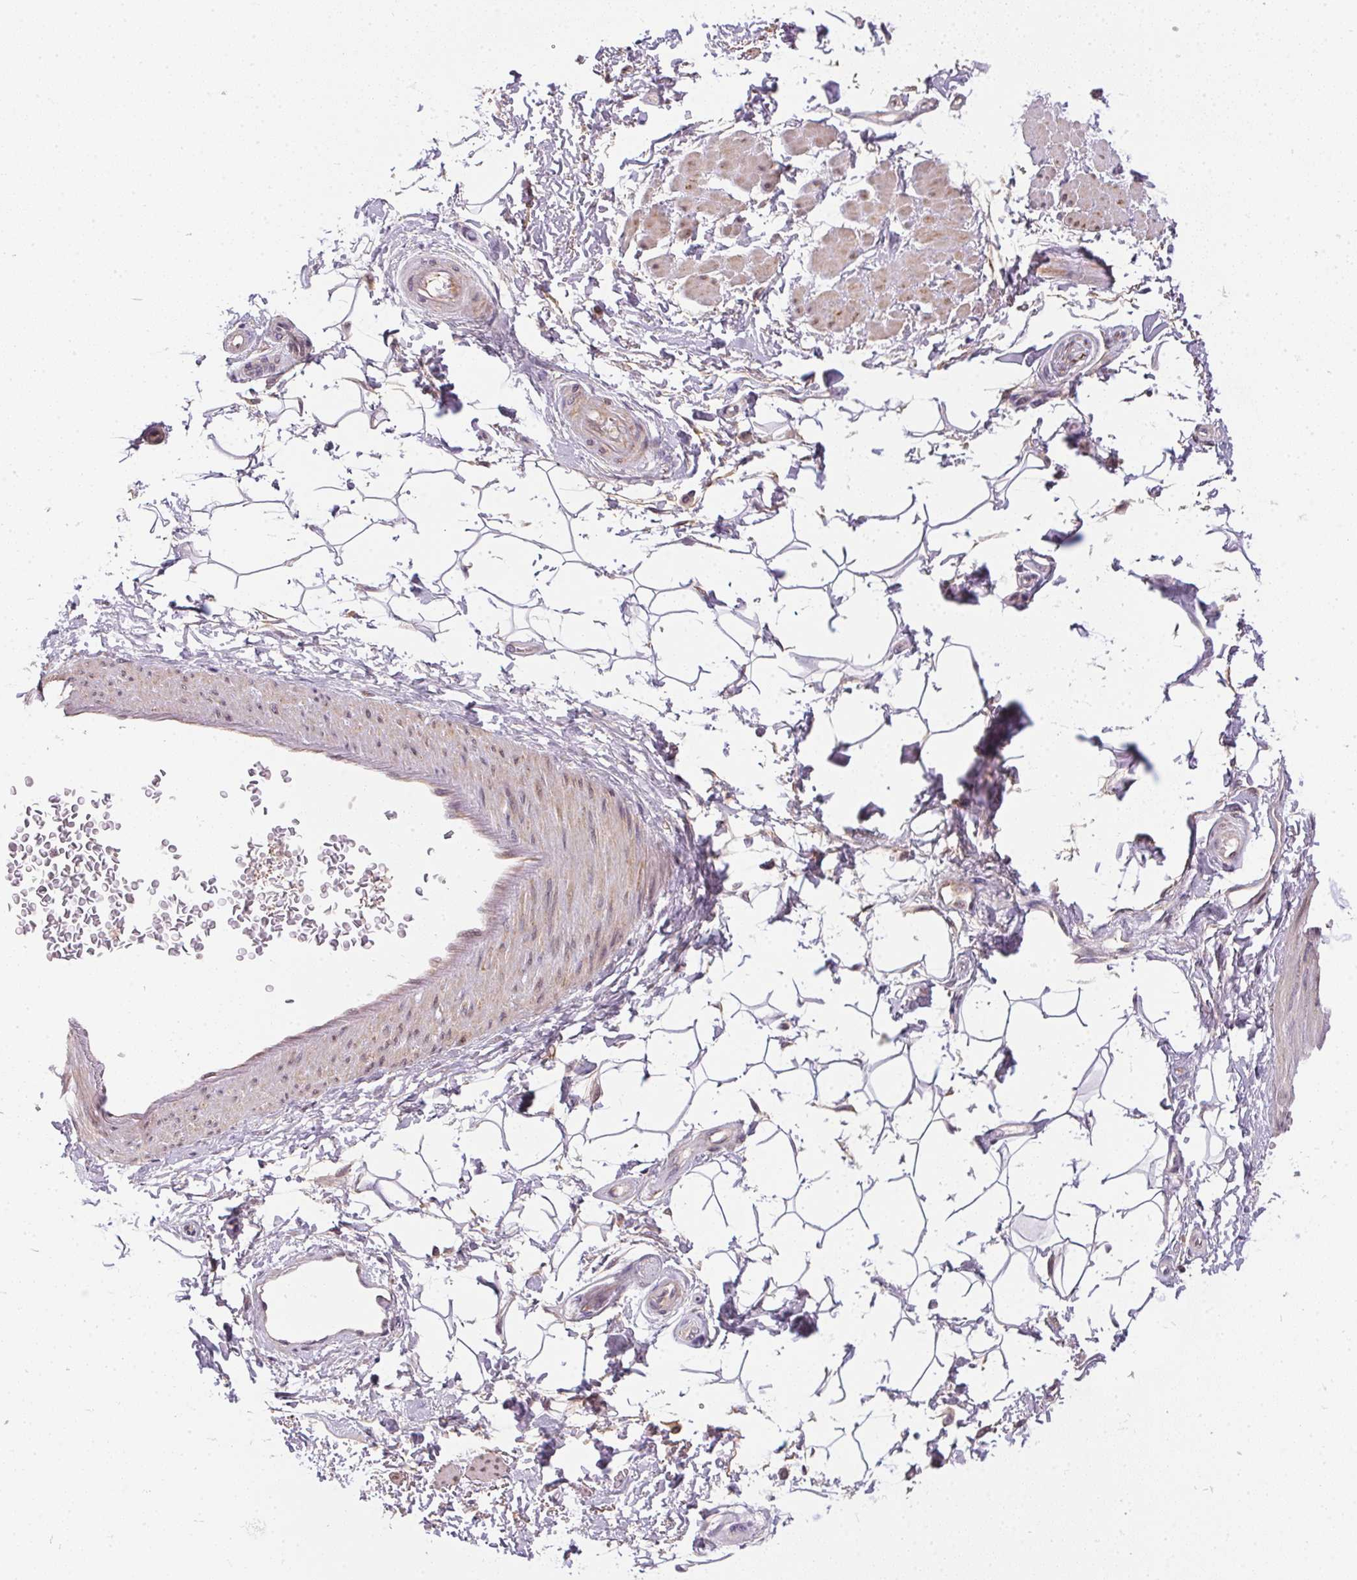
{"staining": {"intensity": "negative", "quantity": "none", "location": "none"}, "tissue": "adipose tissue", "cell_type": "Adipocytes", "image_type": "normal", "snomed": [{"axis": "morphology", "description": "Normal tissue, NOS"}, {"axis": "topography", "description": "Anal"}, {"axis": "topography", "description": "Peripheral nerve tissue"}], "caption": "Immunohistochemistry (IHC) histopathology image of normal human adipose tissue stained for a protein (brown), which exhibits no expression in adipocytes. (Immunohistochemistry, brightfield microscopy, high magnification).", "gene": "CFAP92", "patient": {"sex": "male", "age": 51}}